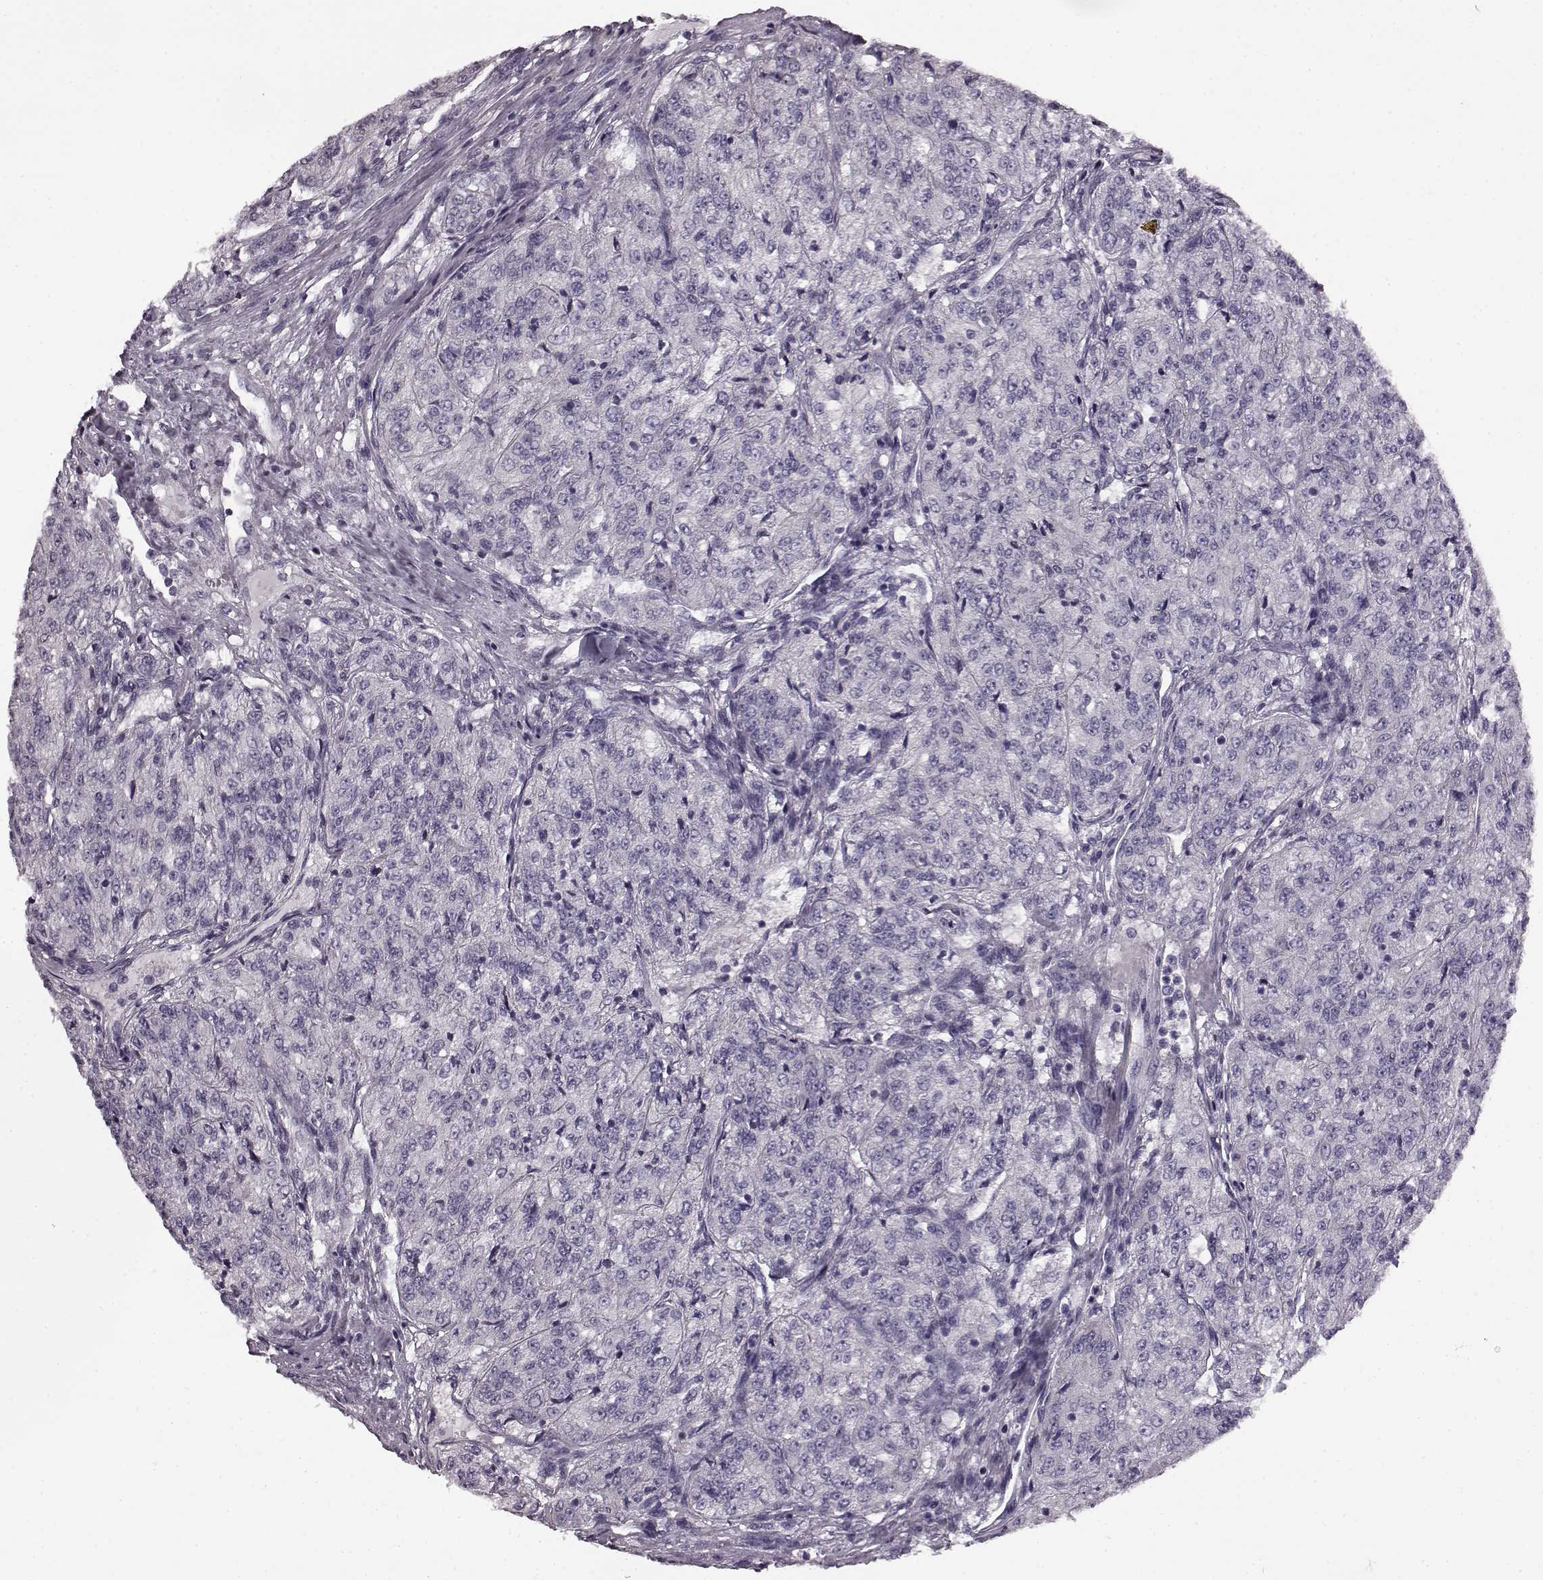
{"staining": {"intensity": "negative", "quantity": "none", "location": "none"}, "tissue": "renal cancer", "cell_type": "Tumor cells", "image_type": "cancer", "snomed": [{"axis": "morphology", "description": "Adenocarcinoma, NOS"}, {"axis": "topography", "description": "Kidney"}], "caption": "The histopathology image shows no staining of tumor cells in renal adenocarcinoma.", "gene": "ODAD4", "patient": {"sex": "female", "age": 63}}